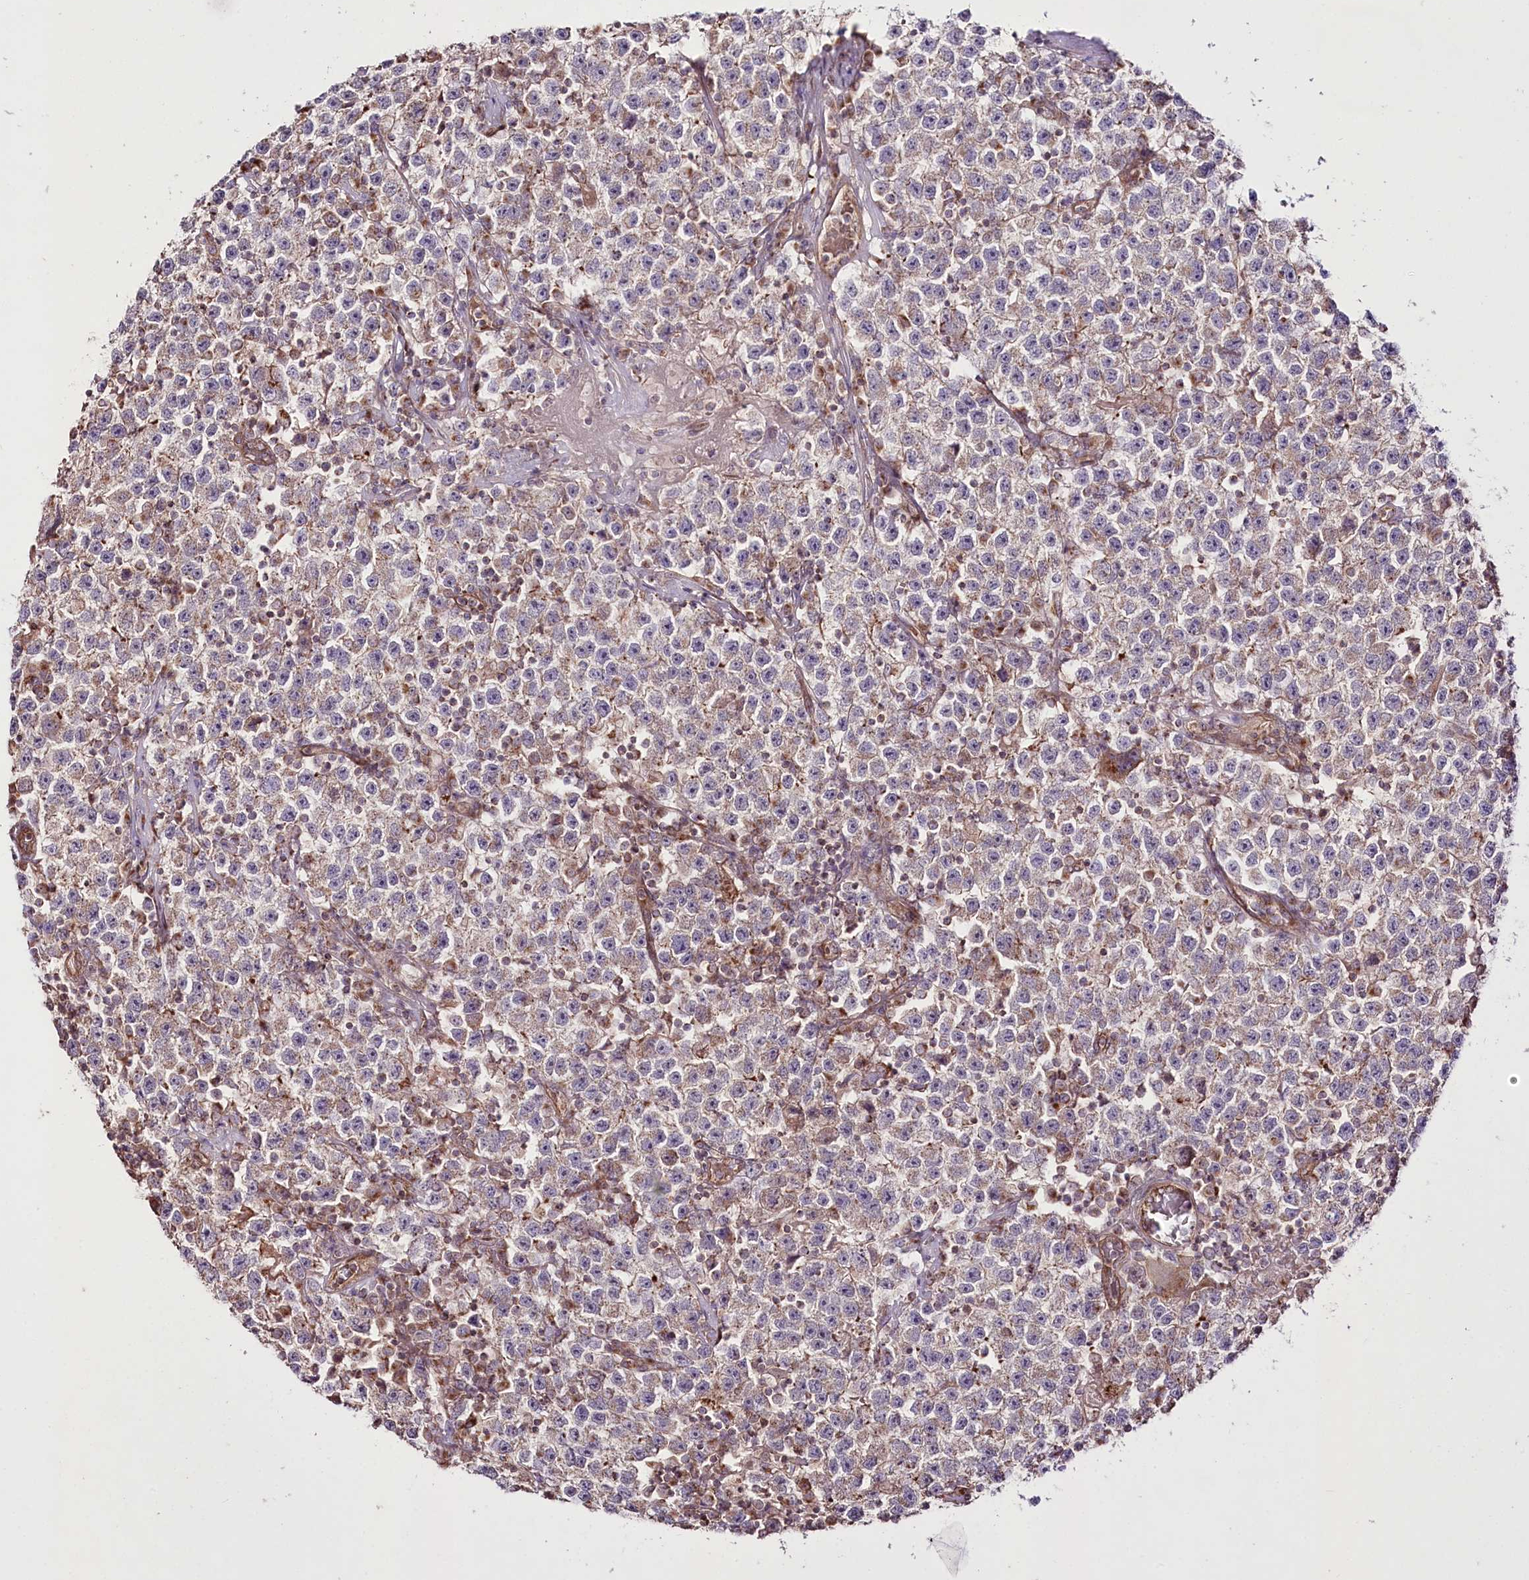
{"staining": {"intensity": "weak", "quantity": ">75%", "location": "cytoplasmic/membranous"}, "tissue": "testis cancer", "cell_type": "Tumor cells", "image_type": "cancer", "snomed": [{"axis": "morphology", "description": "Seminoma, NOS"}, {"axis": "topography", "description": "Testis"}], "caption": "Protein positivity by immunohistochemistry exhibits weak cytoplasmic/membranous expression in approximately >75% of tumor cells in seminoma (testis).", "gene": "REXO2", "patient": {"sex": "male", "age": 22}}